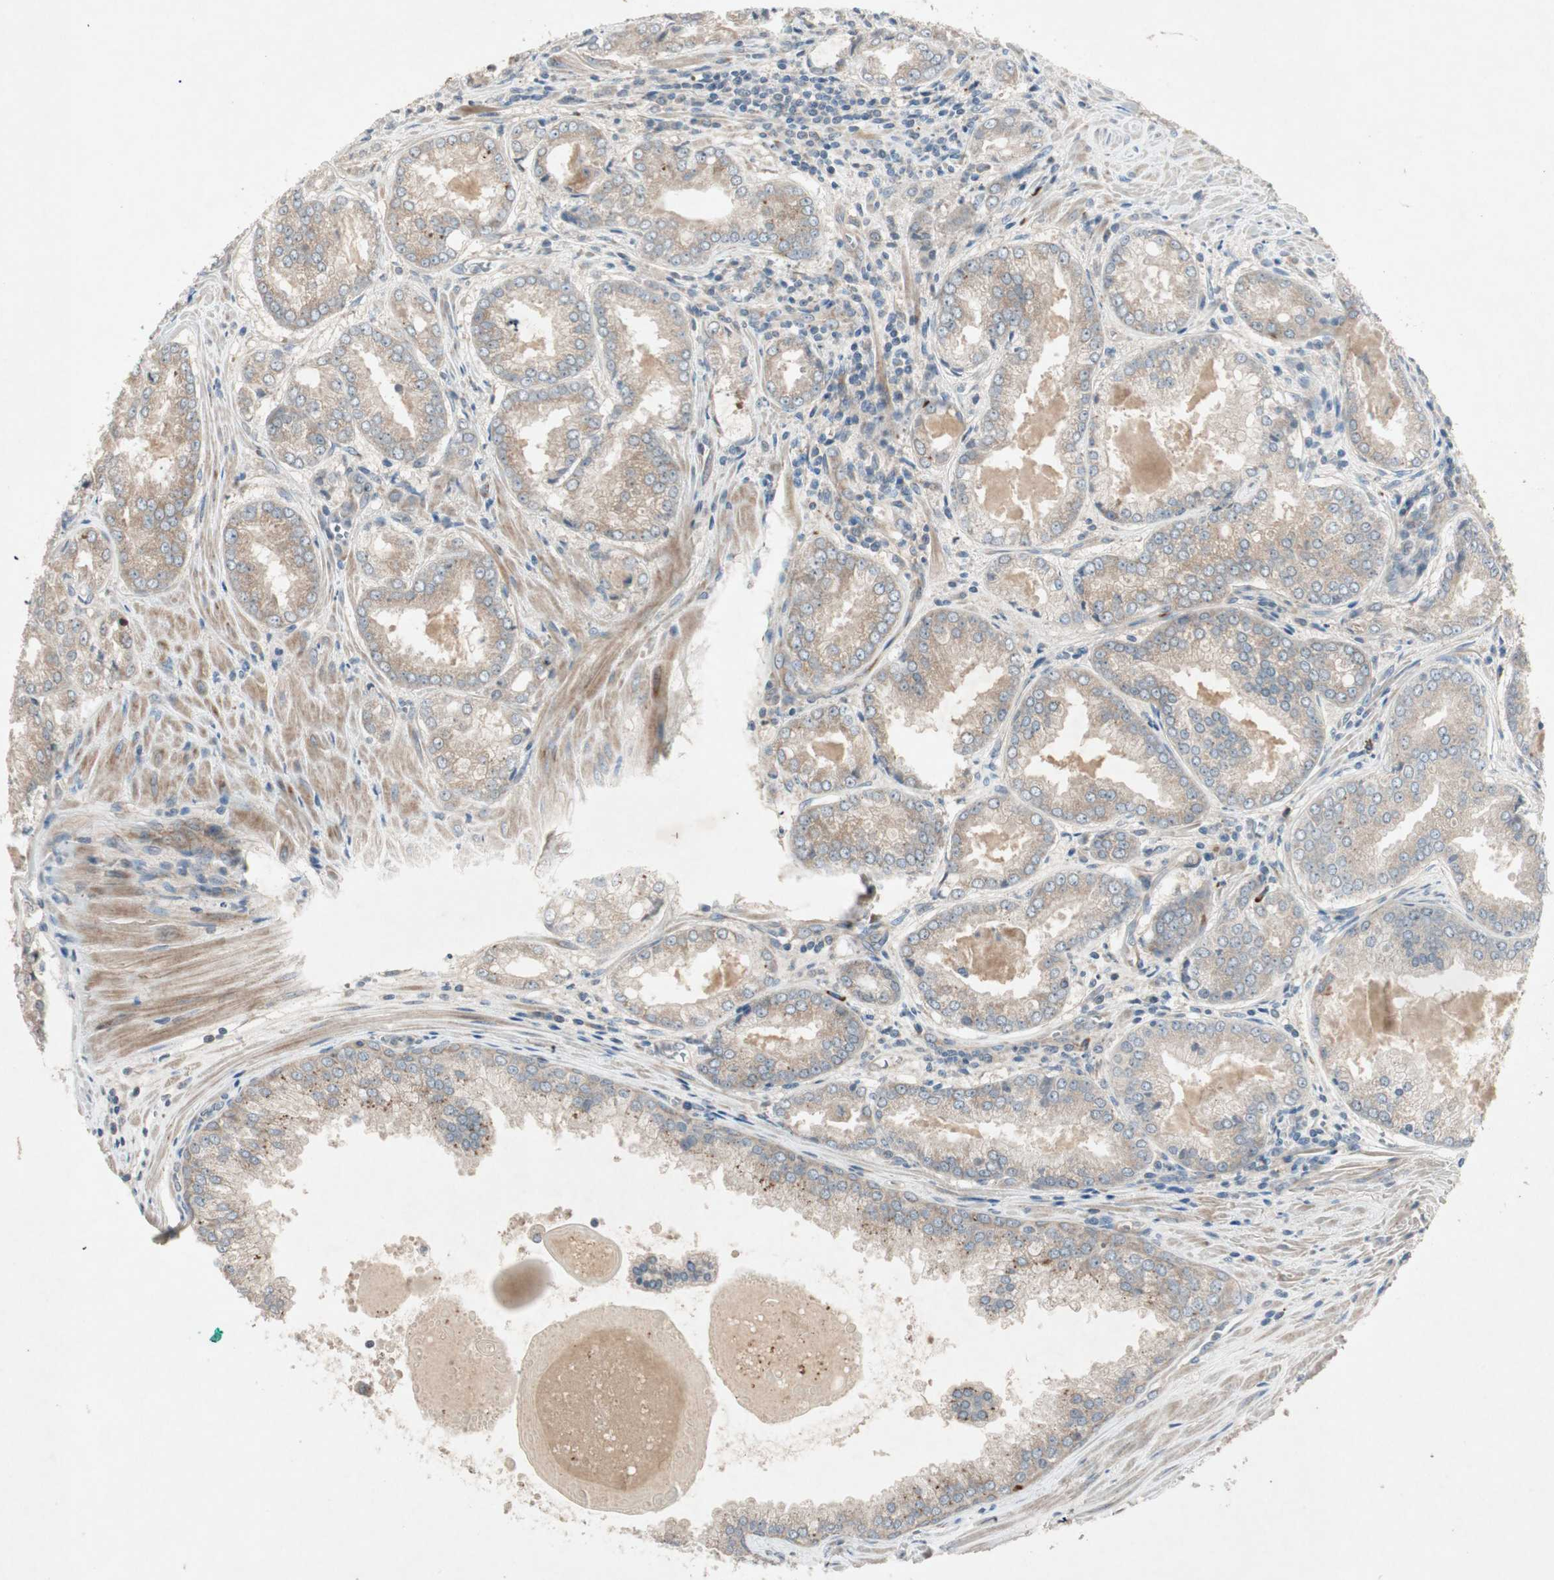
{"staining": {"intensity": "weak", "quantity": ">75%", "location": "cytoplasmic/membranous"}, "tissue": "prostate cancer", "cell_type": "Tumor cells", "image_type": "cancer", "snomed": [{"axis": "morphology", "description": "Adenocarcinoma, Low grade"}, {"axis": "topography", "description": "Prostate"}], "caption": "The image shows staining of prostate low-grade adenocarcinoma, revealing weak cytoplasmic/membranous protein positivity (brown color) within tumor cells.", "gene": "APOO", "patient": {"sex": "male", "age": 64}}